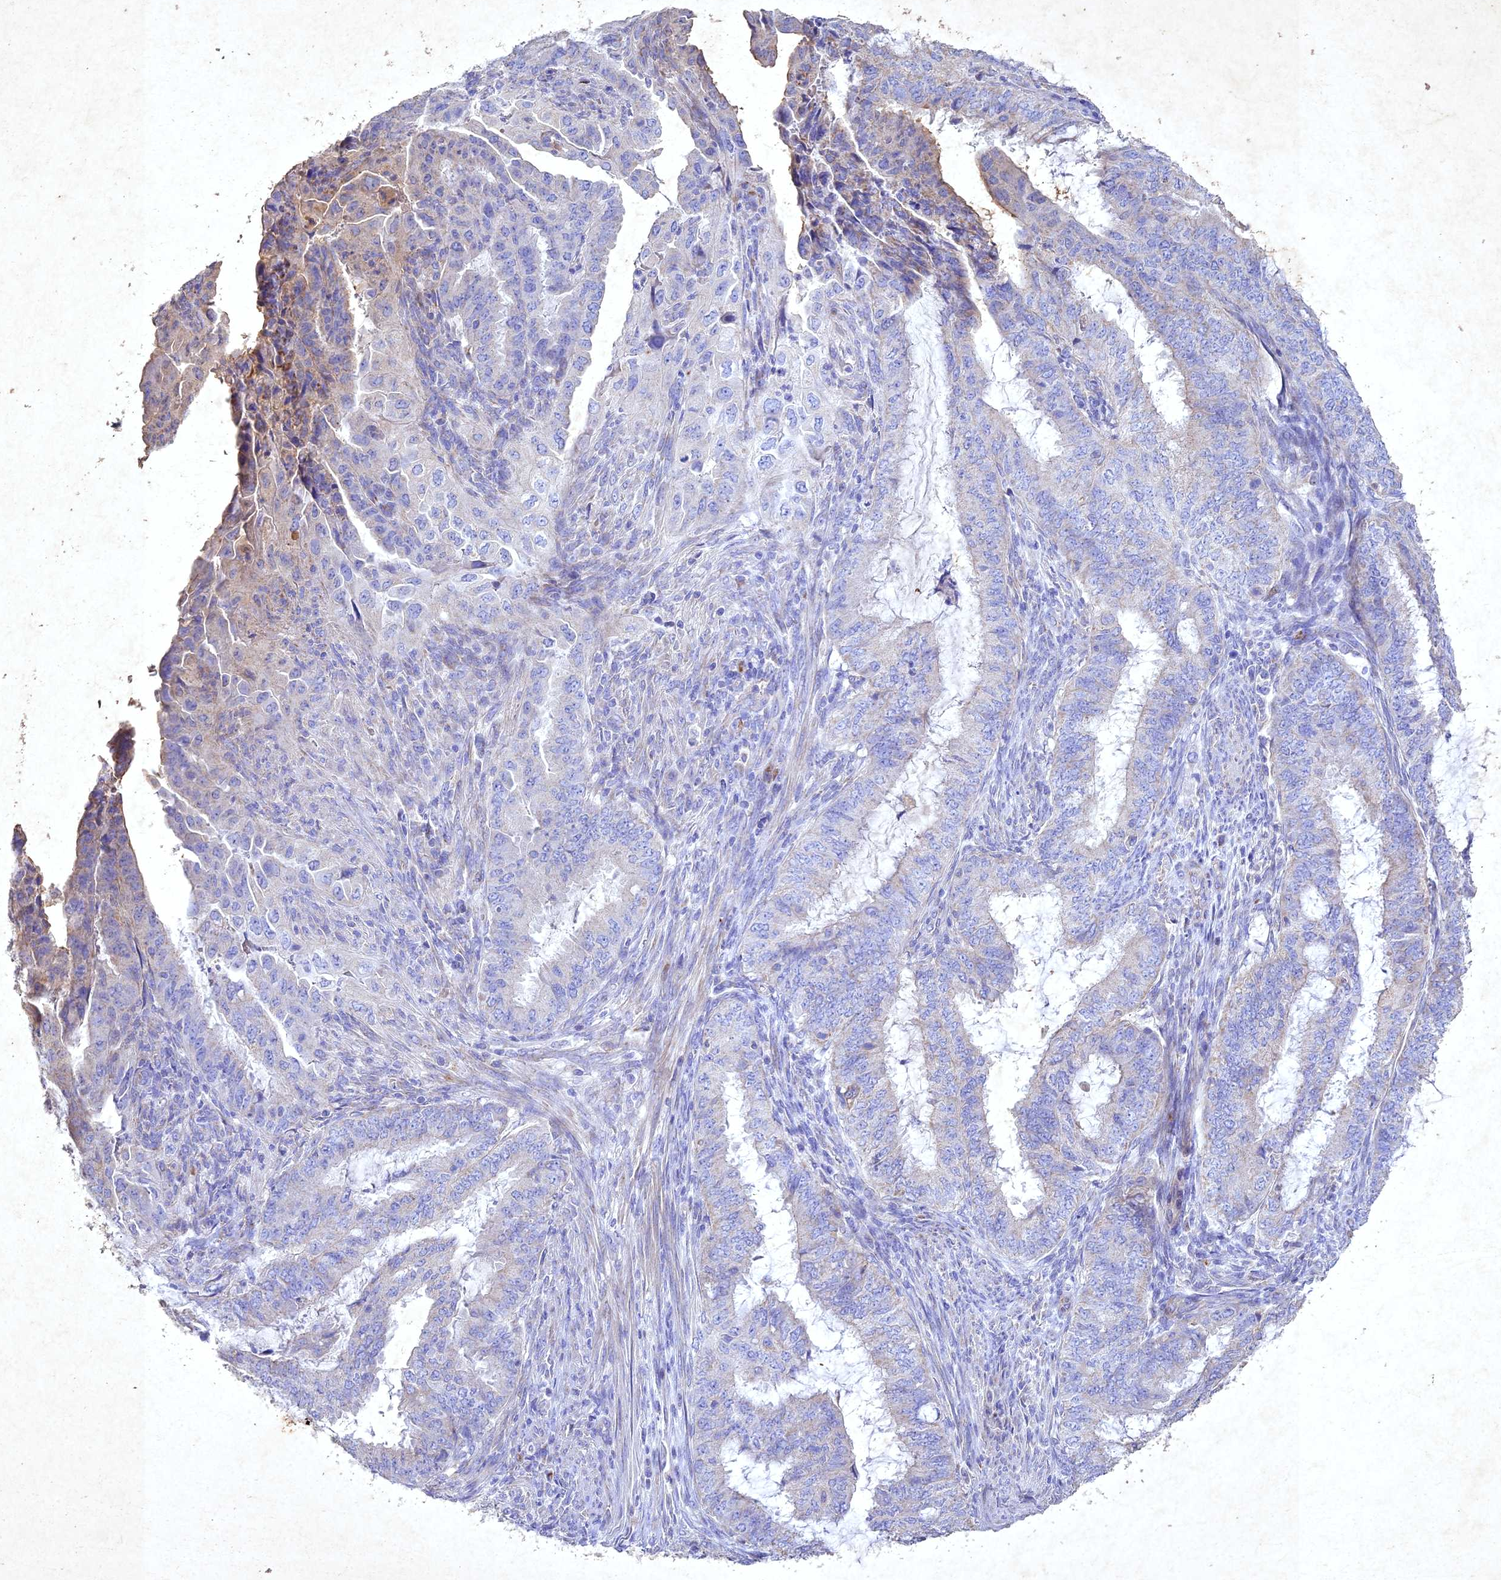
{"staining": {"intensity": "weak", "quantity": "<25%", "location": "cytoplasmic/membranous"}, "tissue": "endometrial cancer", "cell_type": "Tumor cells", "image_type": "cancer", "snomed": [{"axis": "morphology", "description": "Adenocarcinoma, NOS"}, {"axis": "topography", "description": "Endometrium"}], "caption": "The IHC photomicrograph has no significant positivity in tumor cells of adenocarcinoma (endometrial) tissue.", "gene": "NDUFV1", "patient": {"sex": "female", "age": 51}}